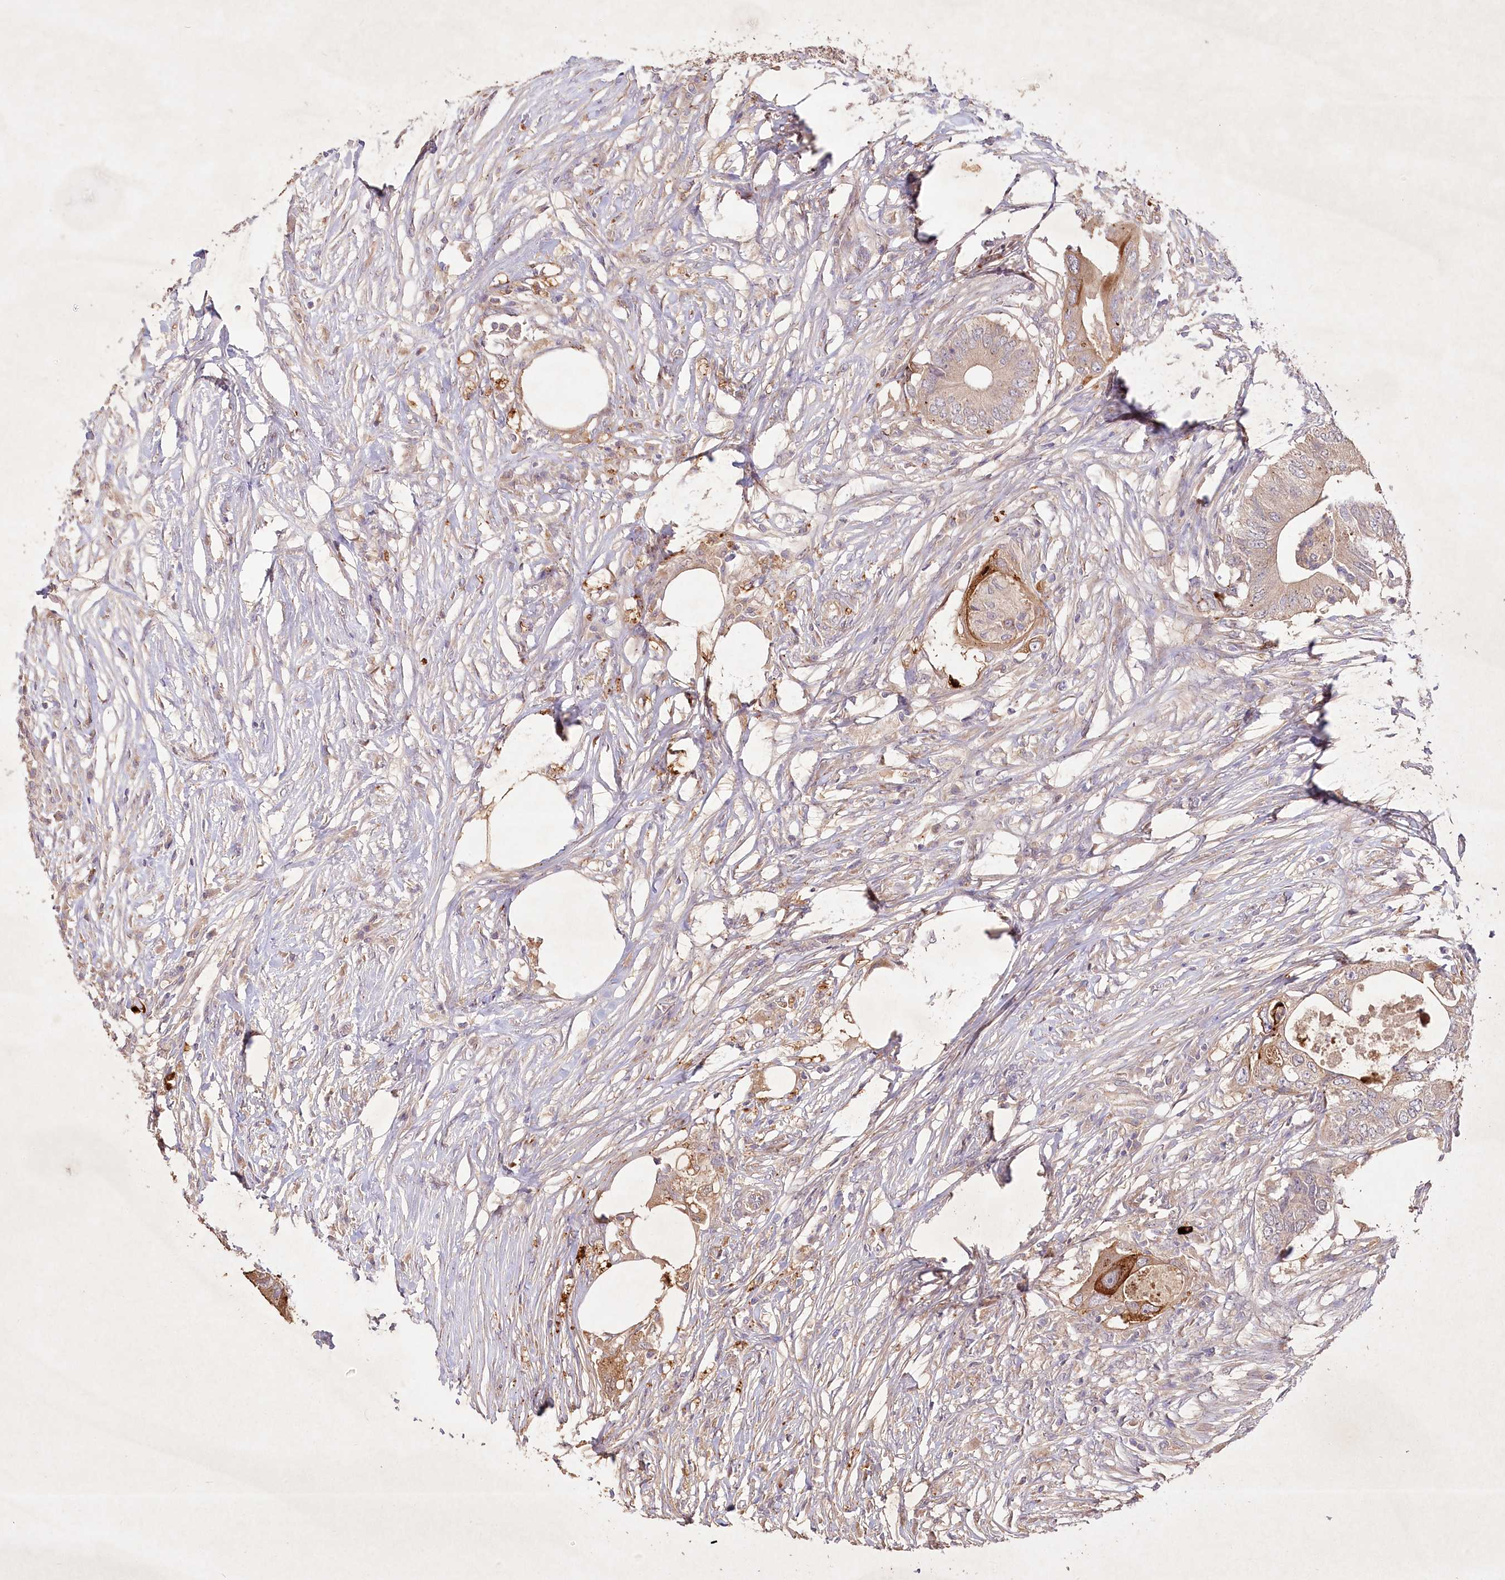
{"staining": {"intensity": "moderate", "quantity": "25%-75%", "location": "cytoplasmic/membranous"}, "tissue": "colorectal cancer", "cell_type": "Tumor cells", "image_type": "cancer", "snomed": [{"axis": "morphology", "description": "Adenocarcinoma, NOS"}, {"axis": "topography", "description": "Colon"}], "caption": "Protein expression analysis of human colorectal cancer (adenocarcinoma) reveals moderate cytoplasmic/membranous staining in approximately 25%-75% of tumor cells.", "gene": "IRAK1BP1", "patient": {"sex": "male", "age": 71}}